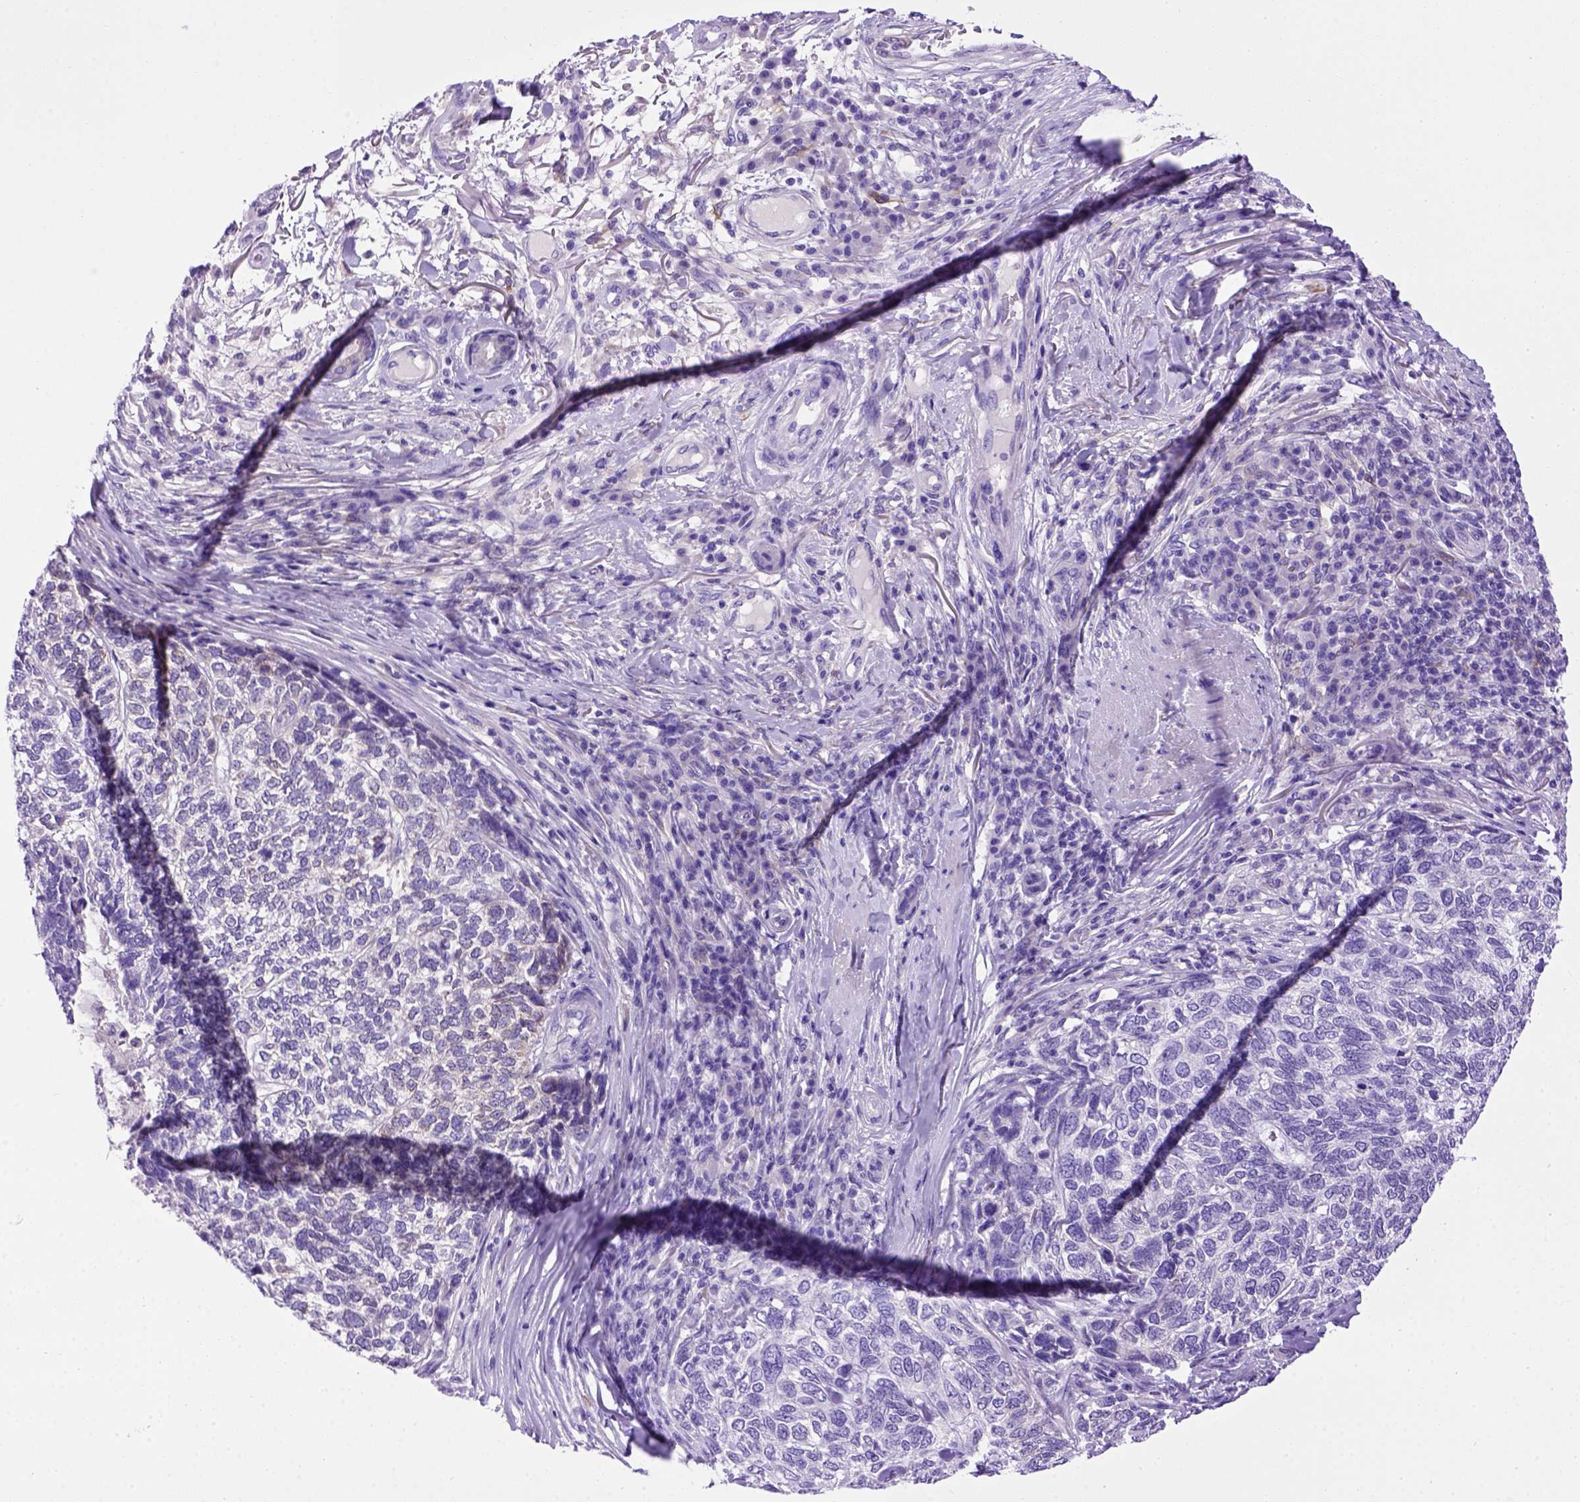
{"staining": {"intensity": "negative", "quantity": "none", "location": "none"}, "tissue": "skin cancer", "cell_type": "Tumor cells", "image_type": "cancer", "snomed": [{"axis": "morphology", "description": "Basal cell carcinoma"}, {"axis": "topography", "description": "Skin"}], "caption": "This is an immunohistochemistry histopathology image of human skin cancer (basal cell carcinoma). There is no expression in tumor cells.", "gene": "PTGES", "patient": {"sex": "female", "age": 65}}